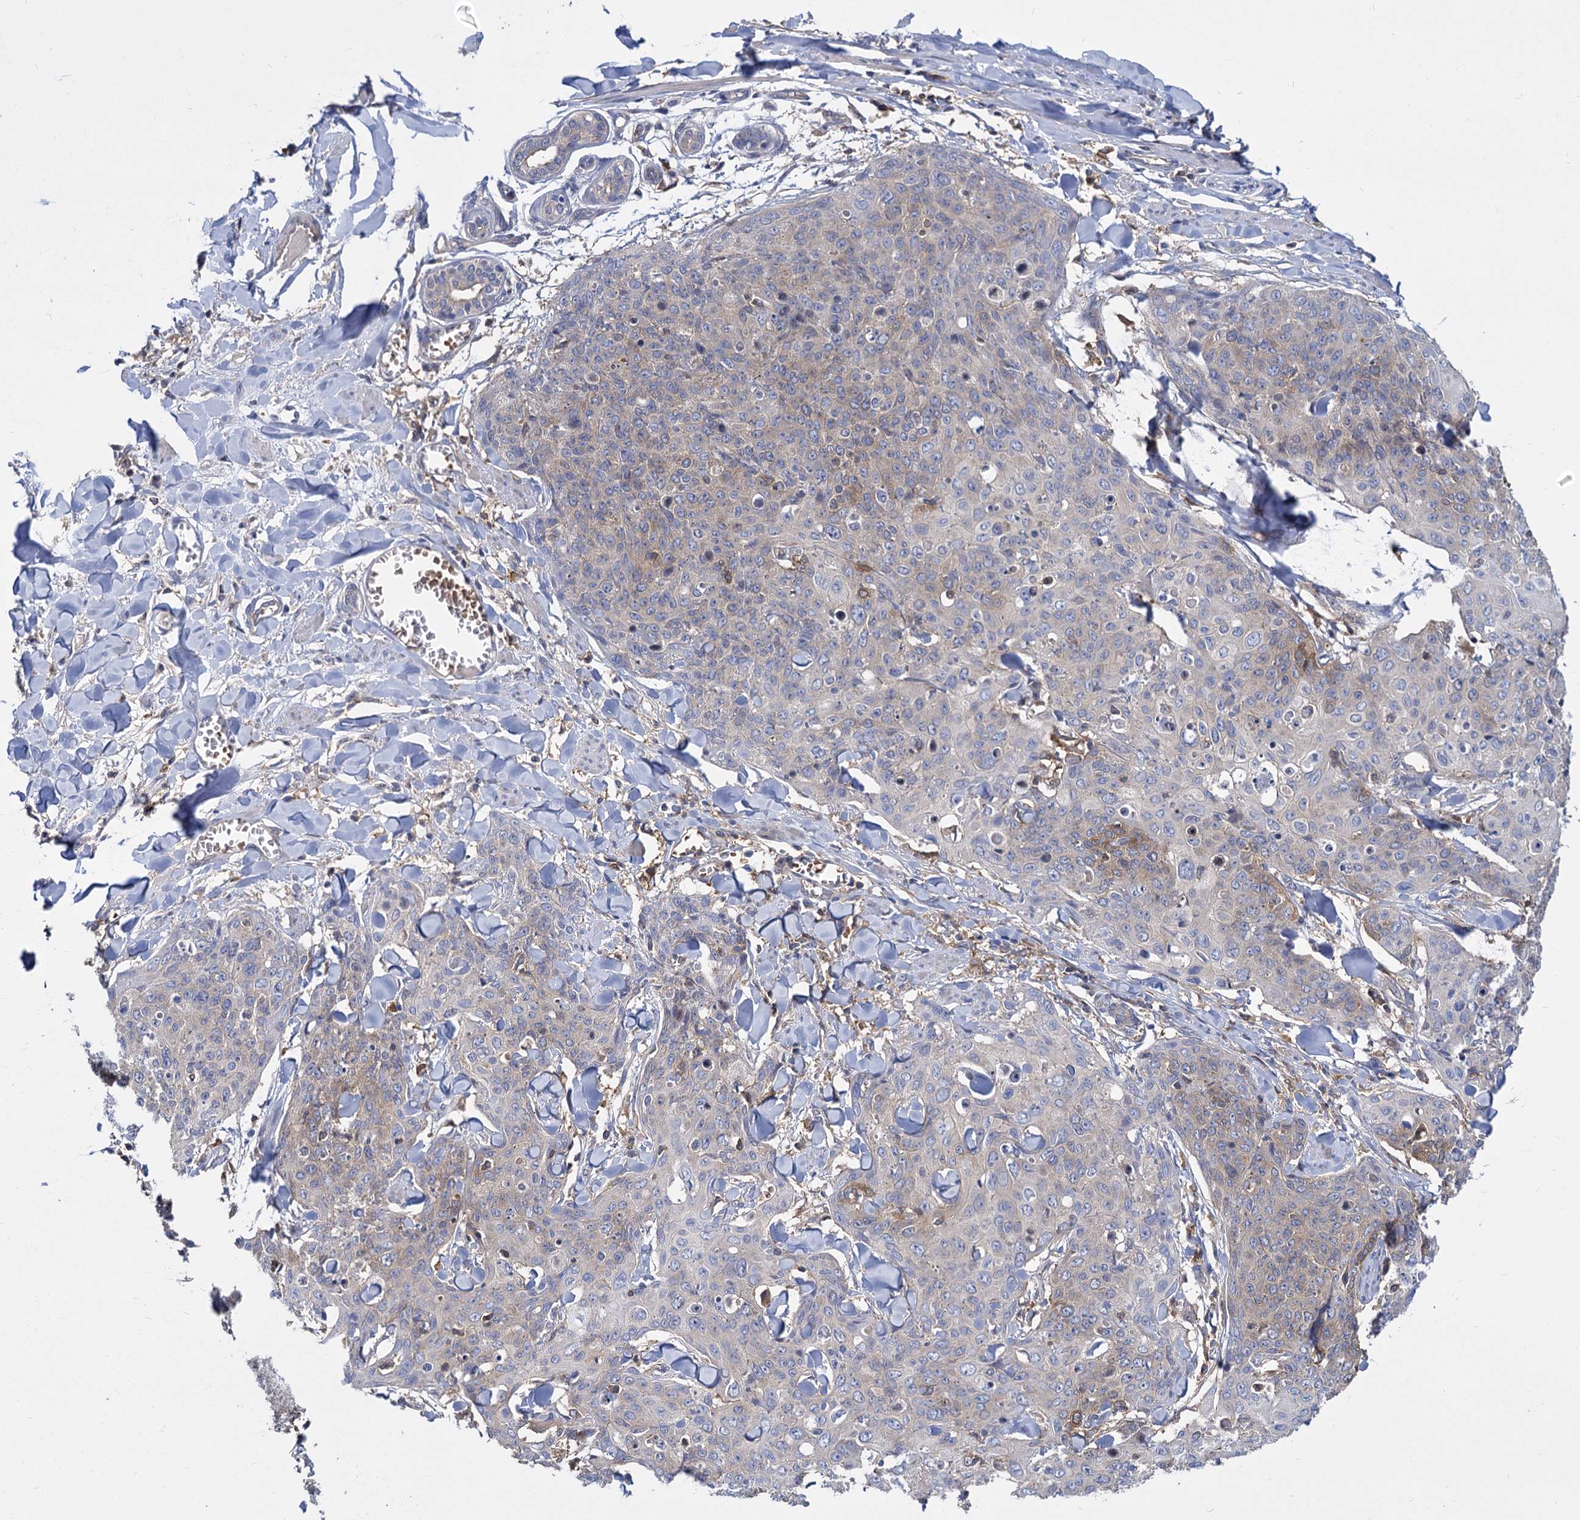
{"staining": {"intensity": "negative", "quantity": "none", "location": "none"}, "tissue": "skin cancer", "cell_type": "Tumor cells", "image_type": "cancer", "snomed": [{"axis": "morphology", "description": "Squamous cell carcinoma, NOS"}, {"axis": "topography", "description": "Skin"}, {"axis": "topography", "description": "Vulva"}], "caption": "DAB (3,3'-diaminobenzidine) immunohistochemical staining of human skin squamous cell carcinoma demonstrates no significant staining in tumor cells. (Brightfield microscopy of DAB (3,3'-diaminobenzidine) immunohistochemistry (IHC) at high magnification).", "gene": "GCLC", "patient": {"sex": "female", "age": 85}}